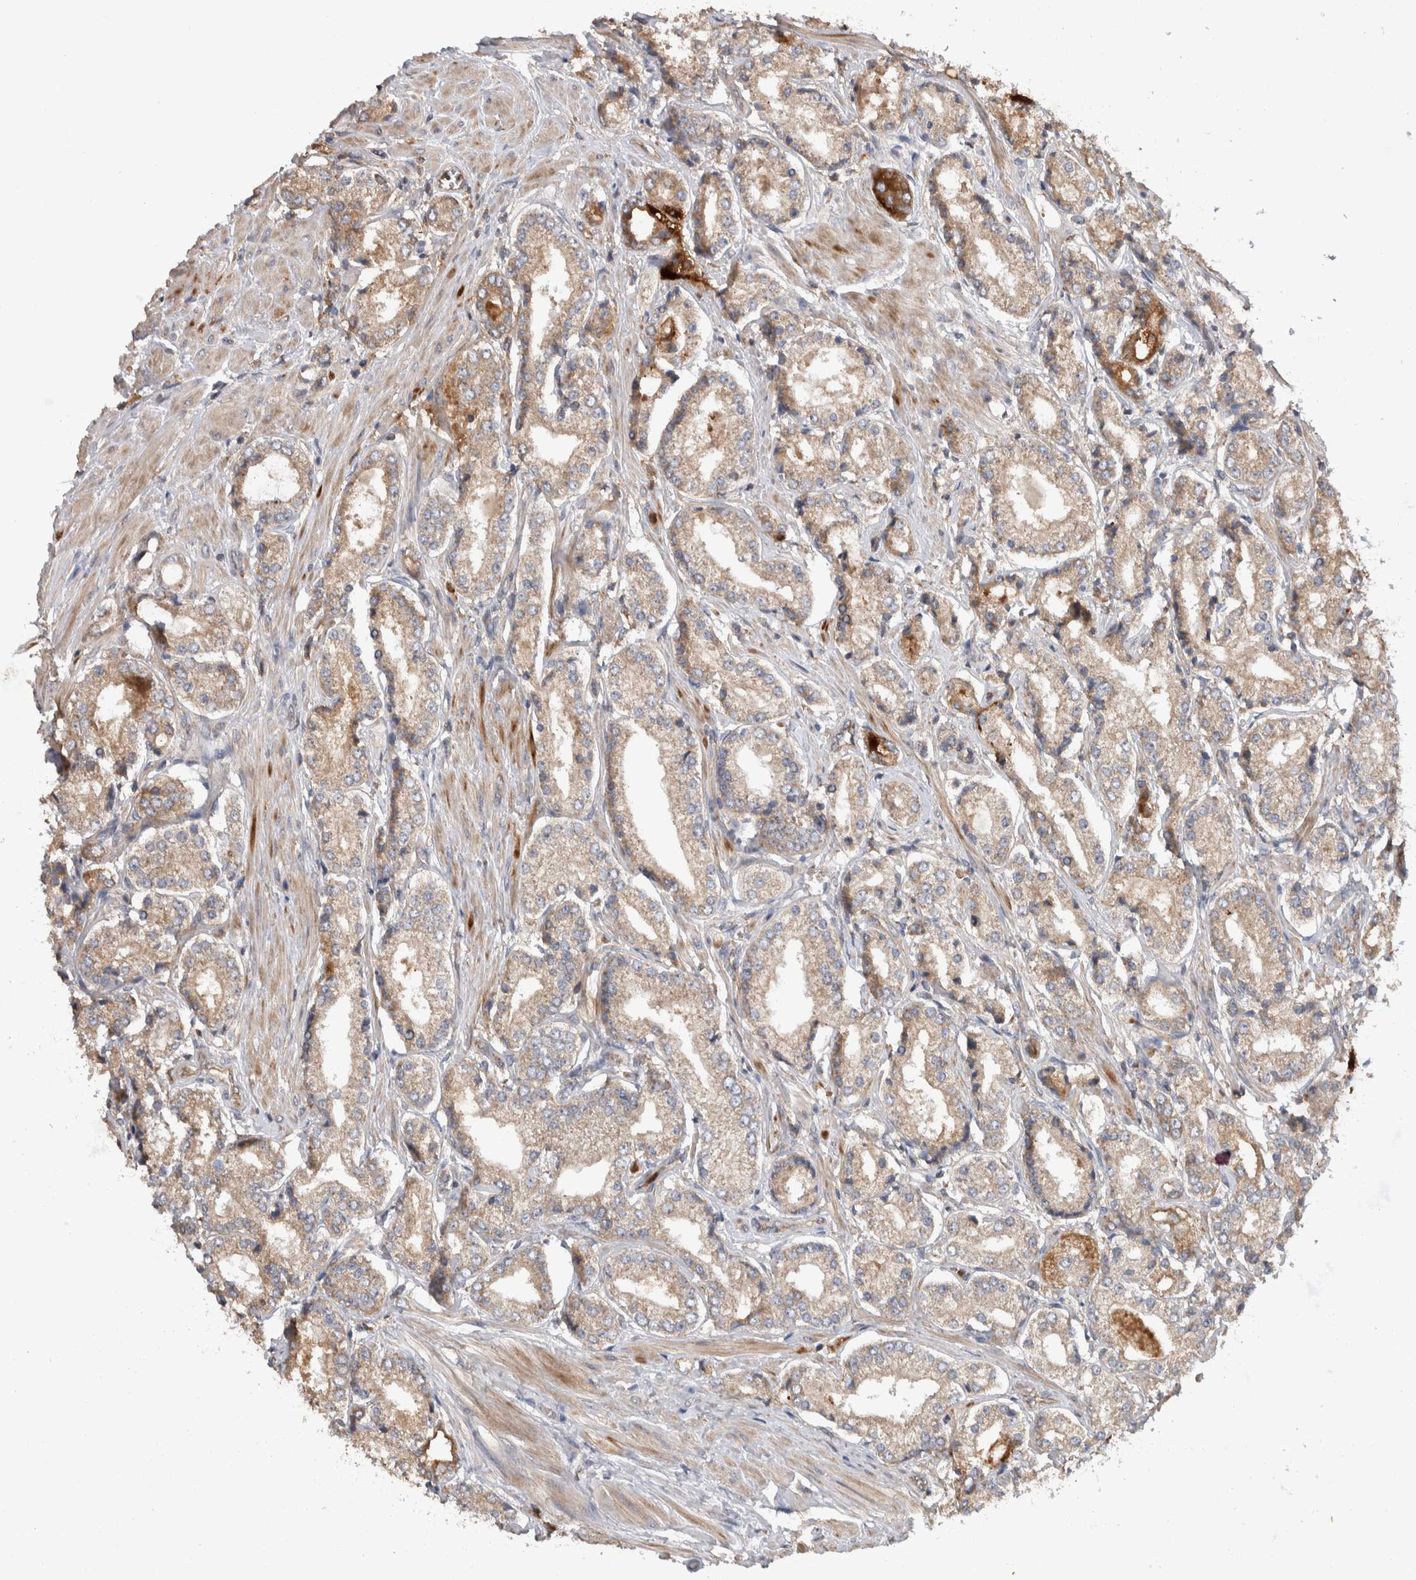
{"staining": {"intensity": "weak", "quantity": ">75%", "location": "cytoplasmic/membranous"}, "tissue": "prostate cancer", "cell_type": "Tumor cells", "image_type": "cancer", "snomed": [{"axis": "morphology", "description": "Adenocarcinoma, Low grade"}, {"axis": "topography", "description": "Prostate"}], "caption": "This histopathology image shows prostate cancer stained with immunohistochemistry to label a protein in brown. The cytoplasmic/membranous of tumor cells show weak positivity for the protein. Nuclei are counter-stained blue.", "gene": "SDCBP", "patient": {"sex": "male", "age": 62}}